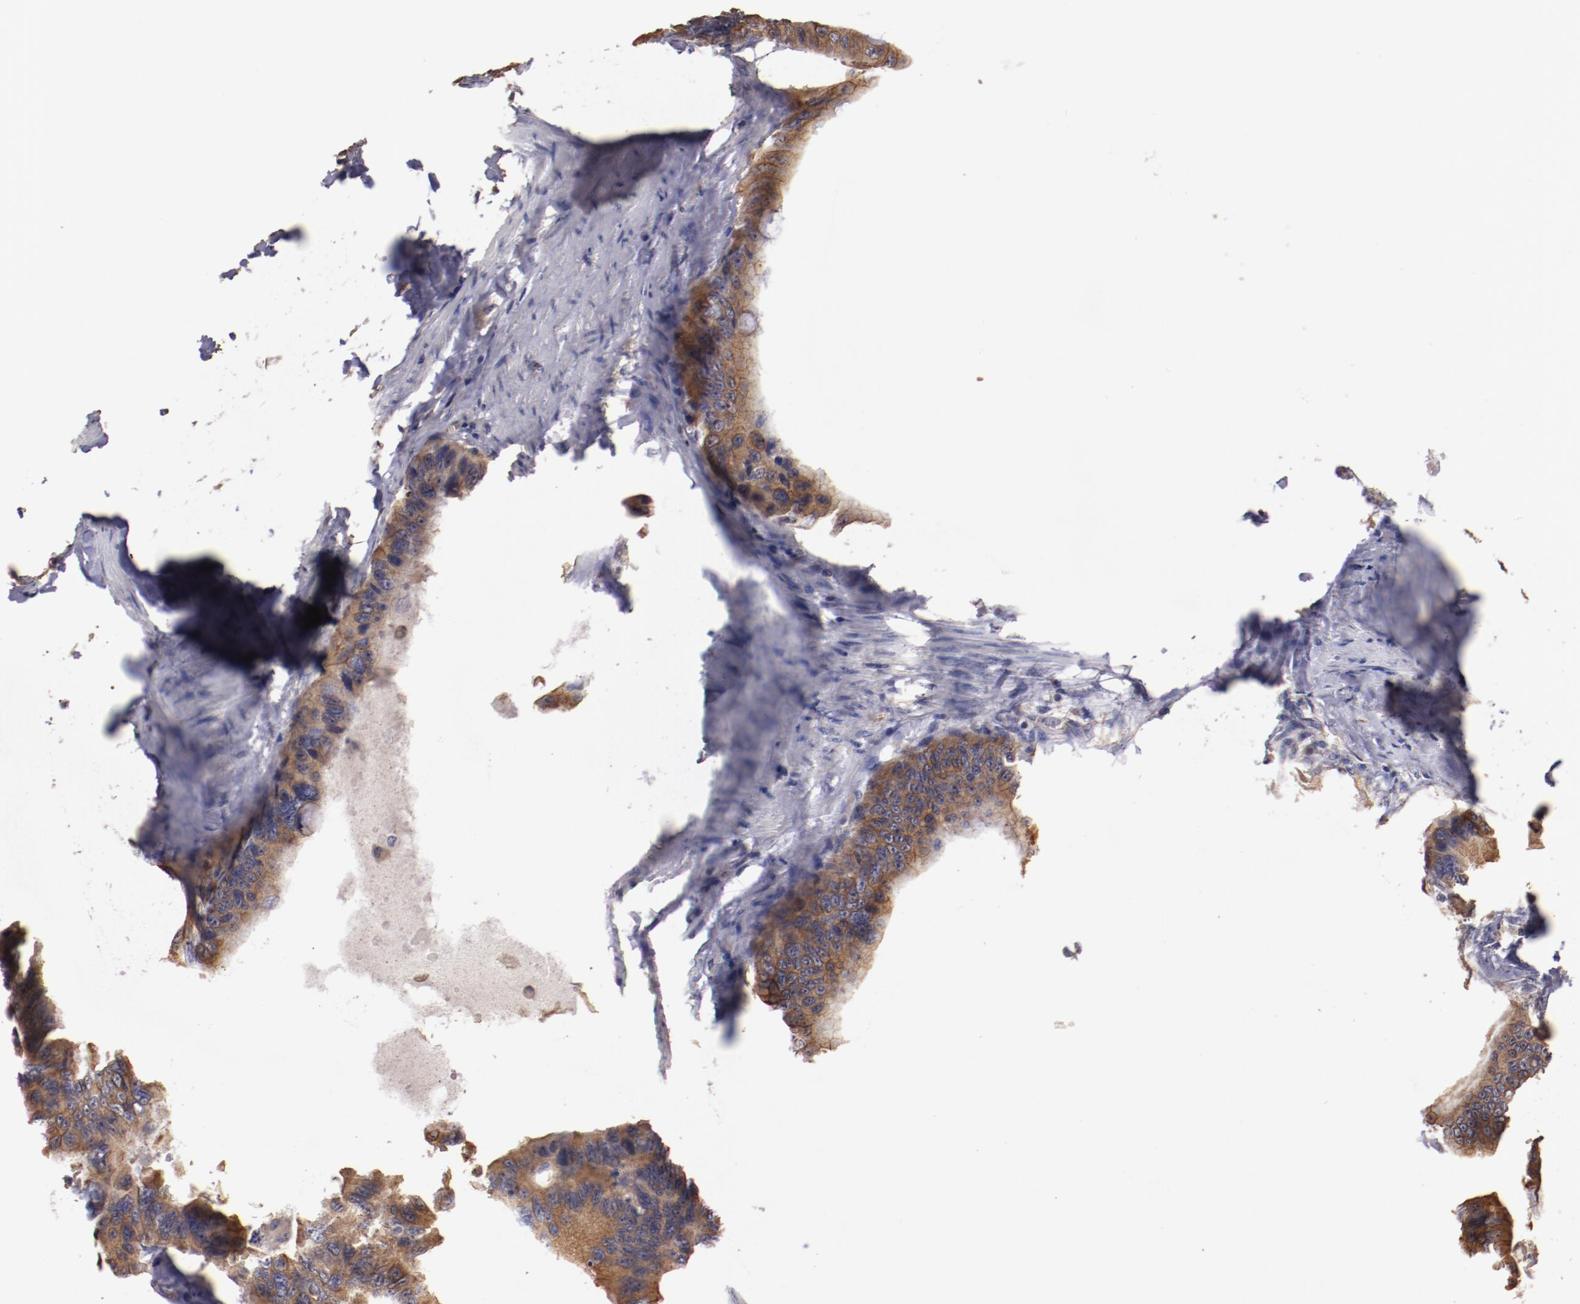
{"staining": {"intensity": "moderate", "quantity": ">75%", "location": "cytoplasmic/membranous"}, "tissue": "colorectal cancer", "cell_type": "Tumor cells", "image_type": "cancer", "snomed": [{"axis": "morphology", "description": "Adenocarcinoma, NOS"}, {"axis": "topography", "description": "Colon"}], "caption": "Moderate cytoplasmic/membranous expression for a protein is present in about >75% of tumor cells of colorectal cancer (adenocarcinoma) using immunohistochemistry.", "gene": "SRRD", "patient": {"sex": "female", "age": 55}}